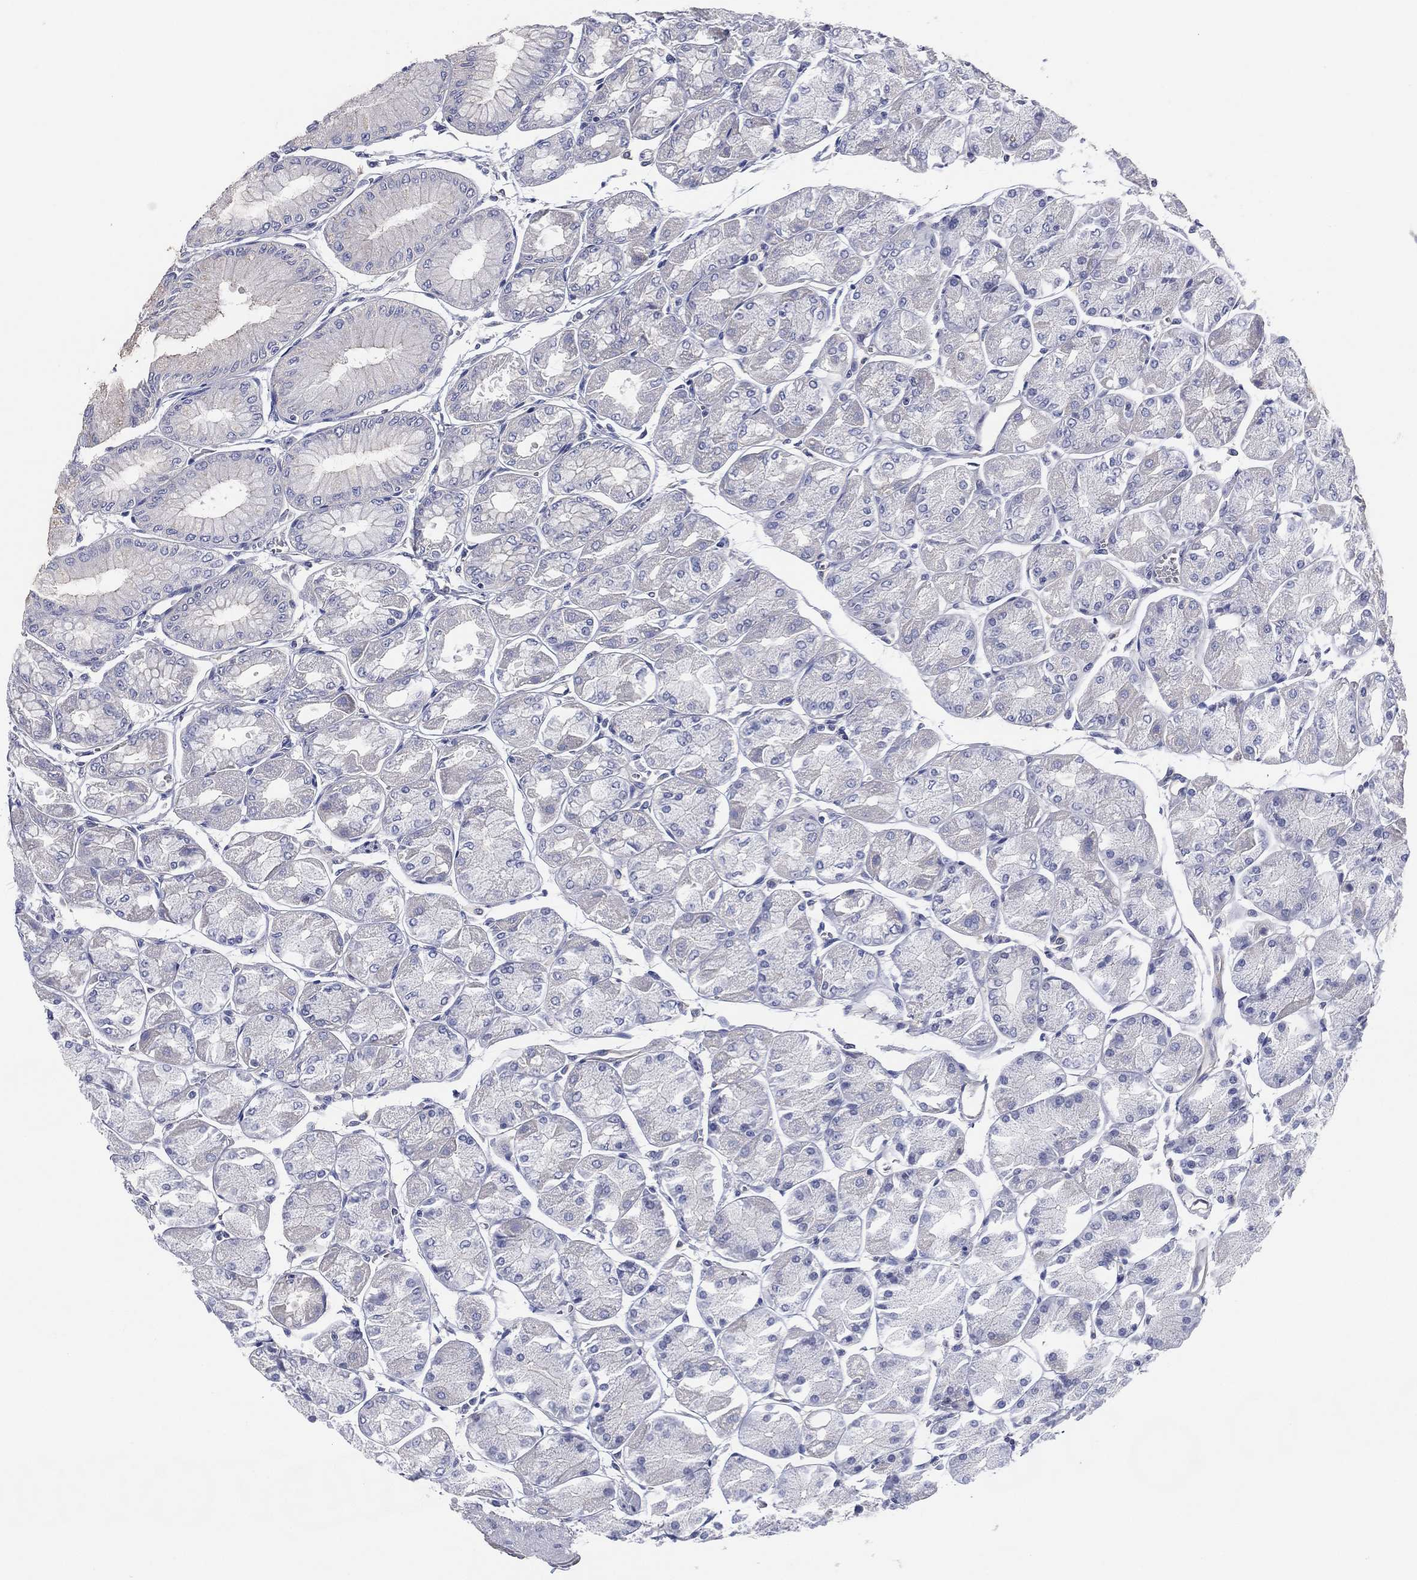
{"staining": {"intensity": "negative", "quantity": "none", "location": "none"}, "tissue": "stomach", "cell_type": "Glandular cells", "image_type": "normal", "snomed": [{"axis": "morphology", "description": "Normal tissue, NOS"}, {"axis": "topography", "description": "Stomach, upper"}], "caption": "IHC photomicrograph of benign stomach stained for a protein (brown), which exhibits no expression in glandular cells. (DAB (3,3'-diaminobenzidine) immunohistochemistry with hematoxylin counter stain).", "gene": "CCDC70", "patient": {"sex": "male", "age": 60}}